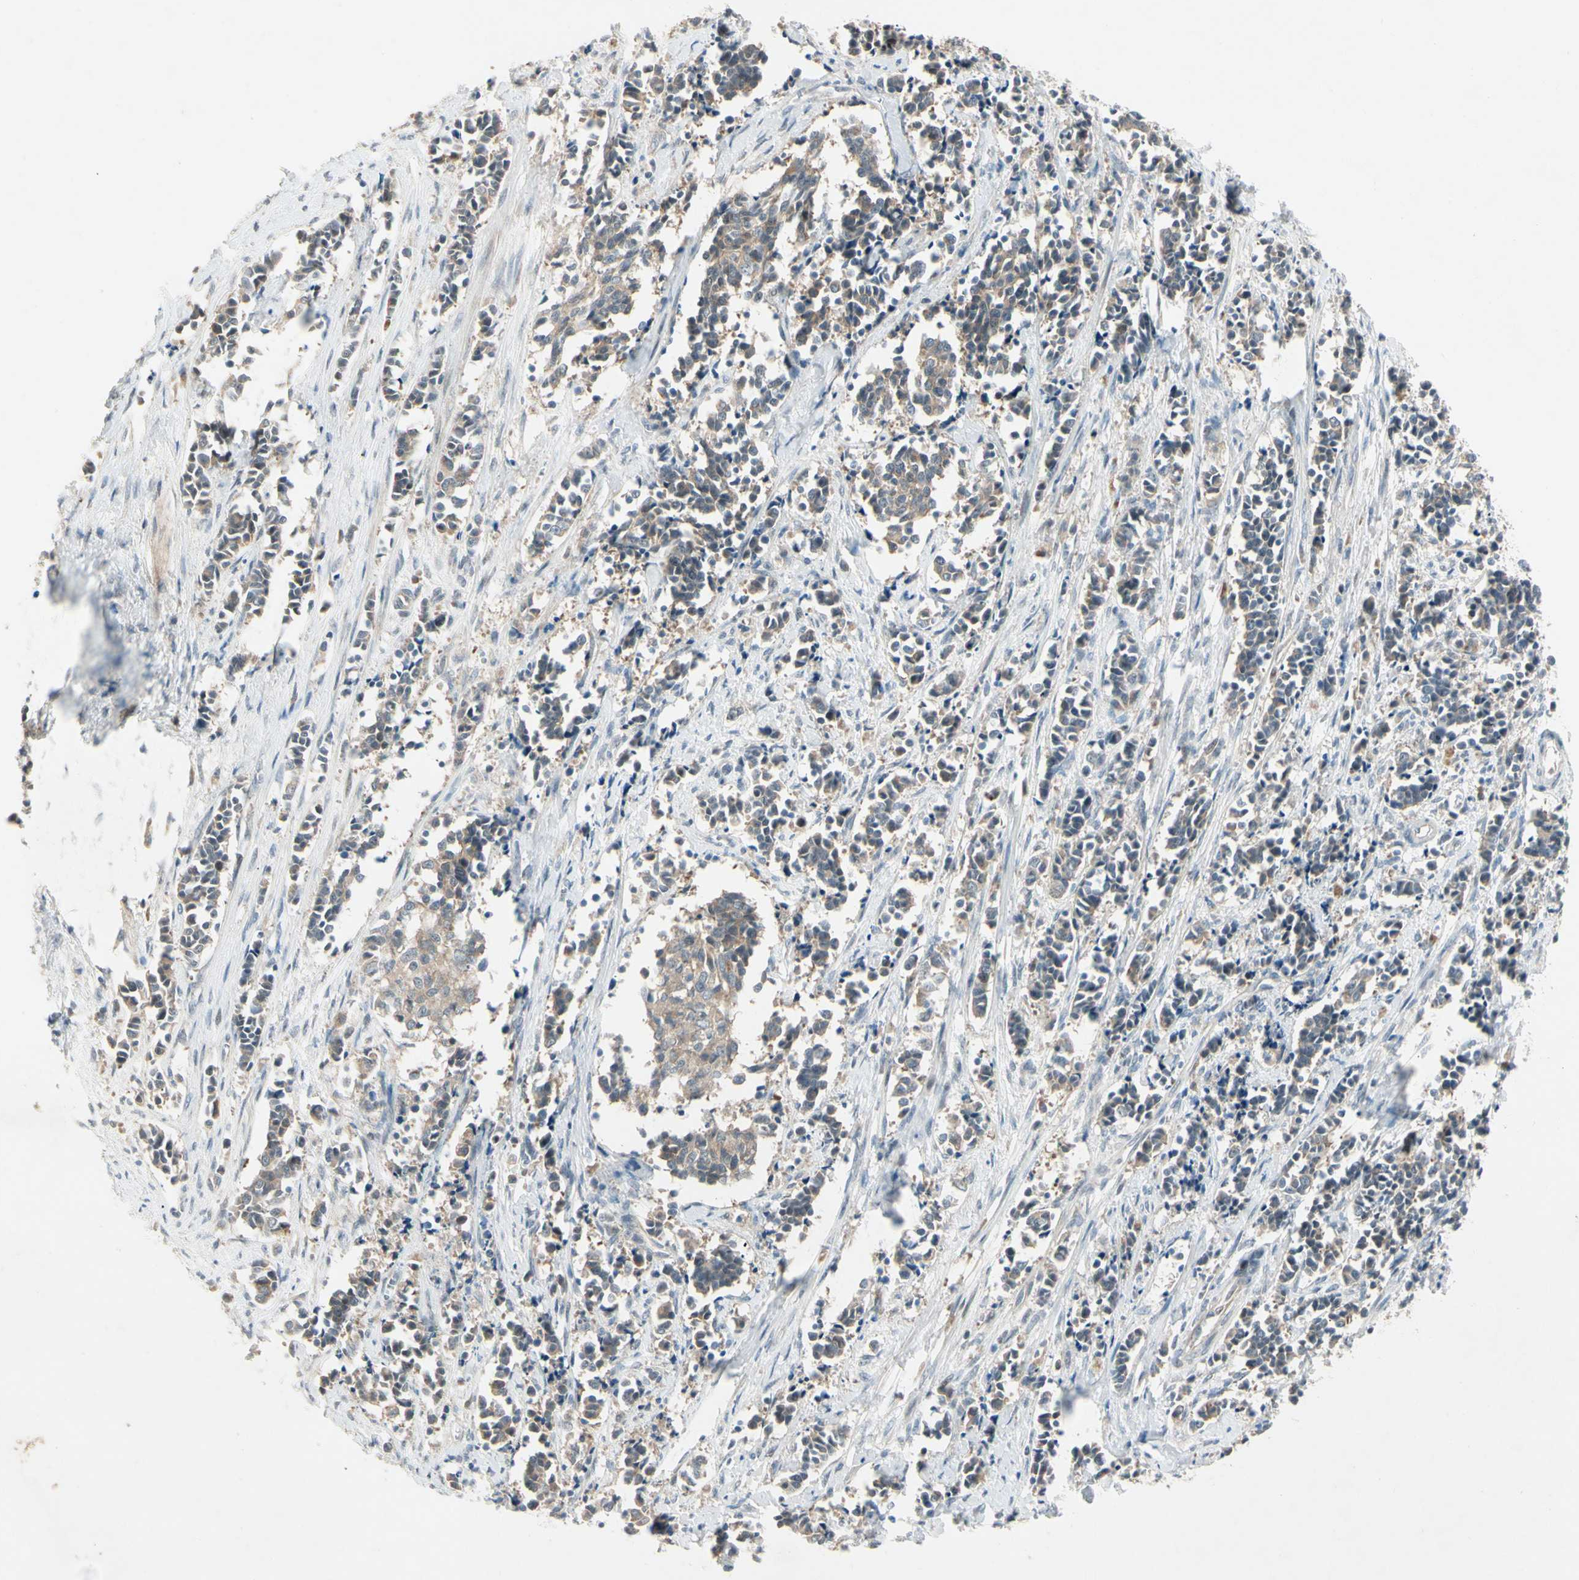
{"staining": {"intensity": "moderate", "quantity": ">75%", "location": "cytoplasmic/membranous"}, "tissue": "cervical cancer", "cell_type": "Tumor cells", "image_type": "cancer", "snomed": [{"axis": "morphology", "description": "Squamous cell carcinoma, NOS"}, {"axis": "topography", "description": "Cervix"}], "caption": "Immunohistochemical staining of human cervical squamous cell carcinoma demonstrates medium levels of moderate cytoplasmic/membranous protein expression in approximately >75% of tumor cells.", "gene": "ICAM5", "patient": {"sex": "female", "age": 35}}